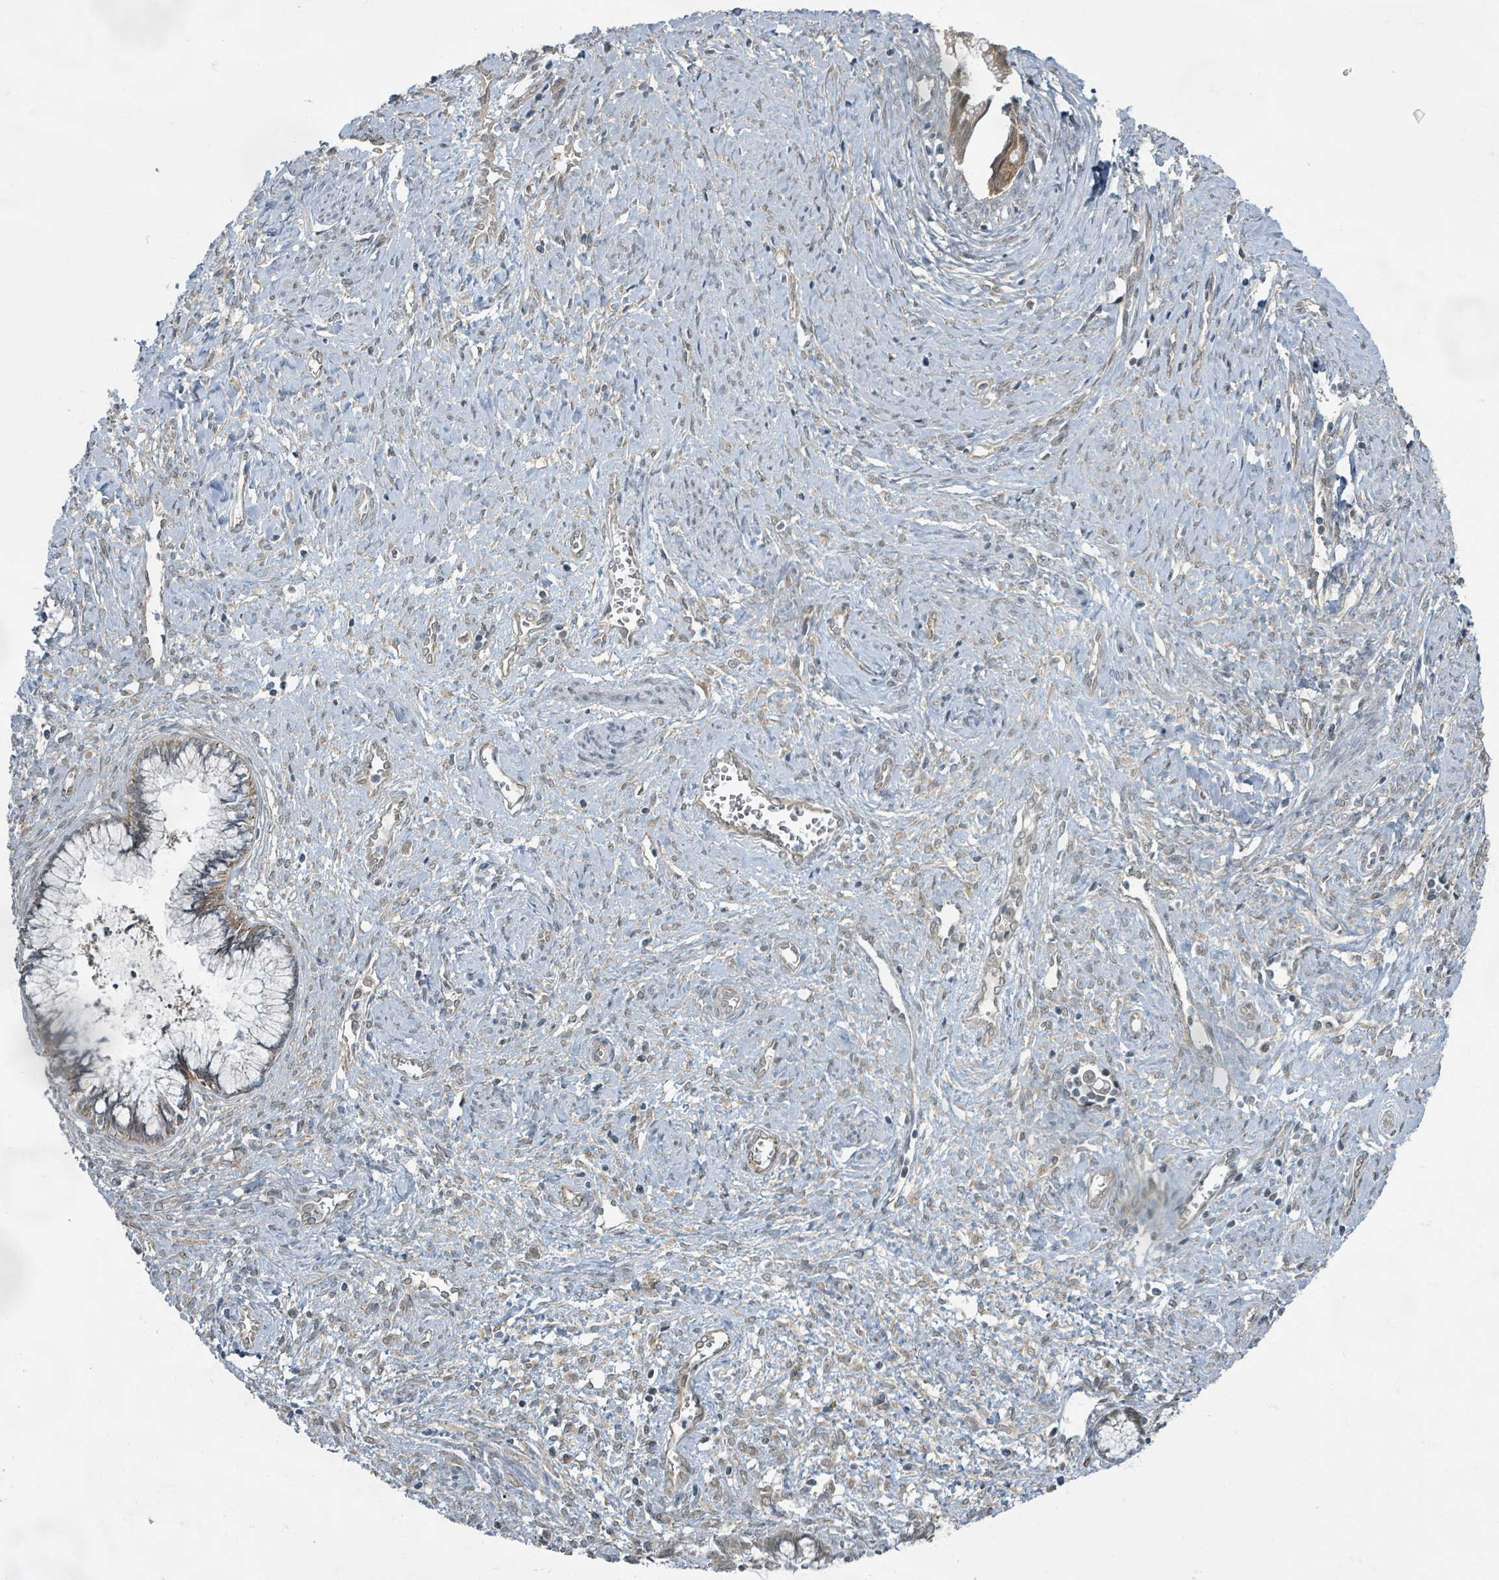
{"staining": {"intensity": "negative", "quantity": "none", "location": "none"}, "tissue": "cervical cancer", "cell_type": "Tumor cells", "image_type": "cancer", "snomed": [{"axis": "morphology", "description": "Adenocarcinoma, NOS"}, {"axis": "topography", "description": "Cervix"}], "caption": "Cervical adenocarcinoma was stained to show a protein in brown. There is no significant expression in tumor cells.", "gene": "INTS15", "patient": {"sex": "female", "age": 44}}